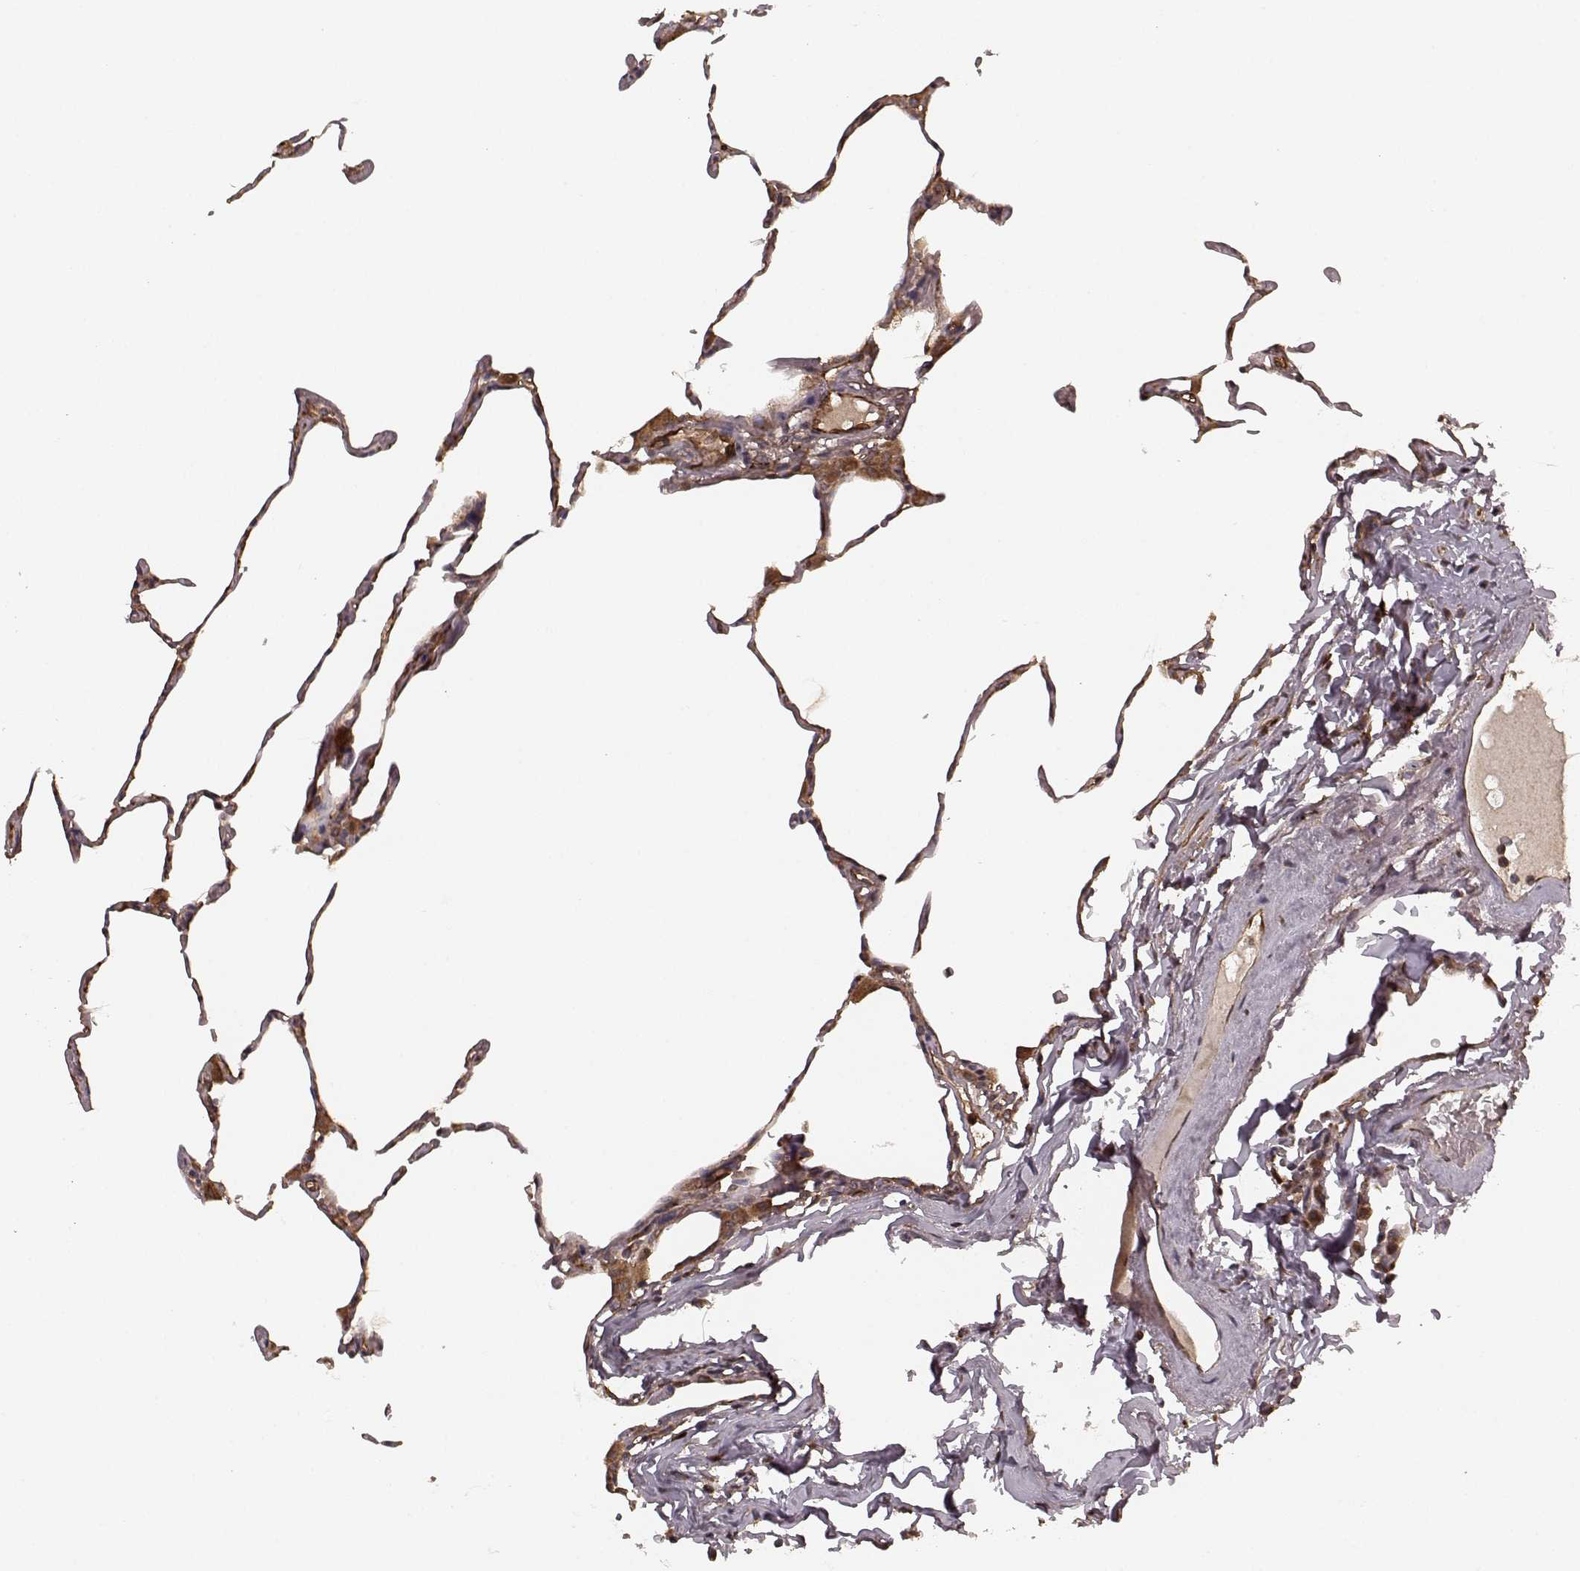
{"staining": {"intensity": "strong", "quantity": ">75%", "location": "cytoplasmic/membranous"}, "tissue": "lung", "cell_type": "Alveolar cells", "image_type": "normal", "snomed": [{"axis": "morphology", "description": "Normal tissue, NOS"}, {"axis": "topography", "description": "Lung"}], "caption": "An immunohistochemistry image of normal tissue is shown. Protein staining in brown shows strong cytoplasmic/membranous positivity in lung within alveolar cells. The staining is performed using DAB brown chromogen to label protein expression. The nuclei are counter-stained blue using hematoxylin.", "gene": "AGPAT1", "patient": {"sex": "female", "age": 57}}